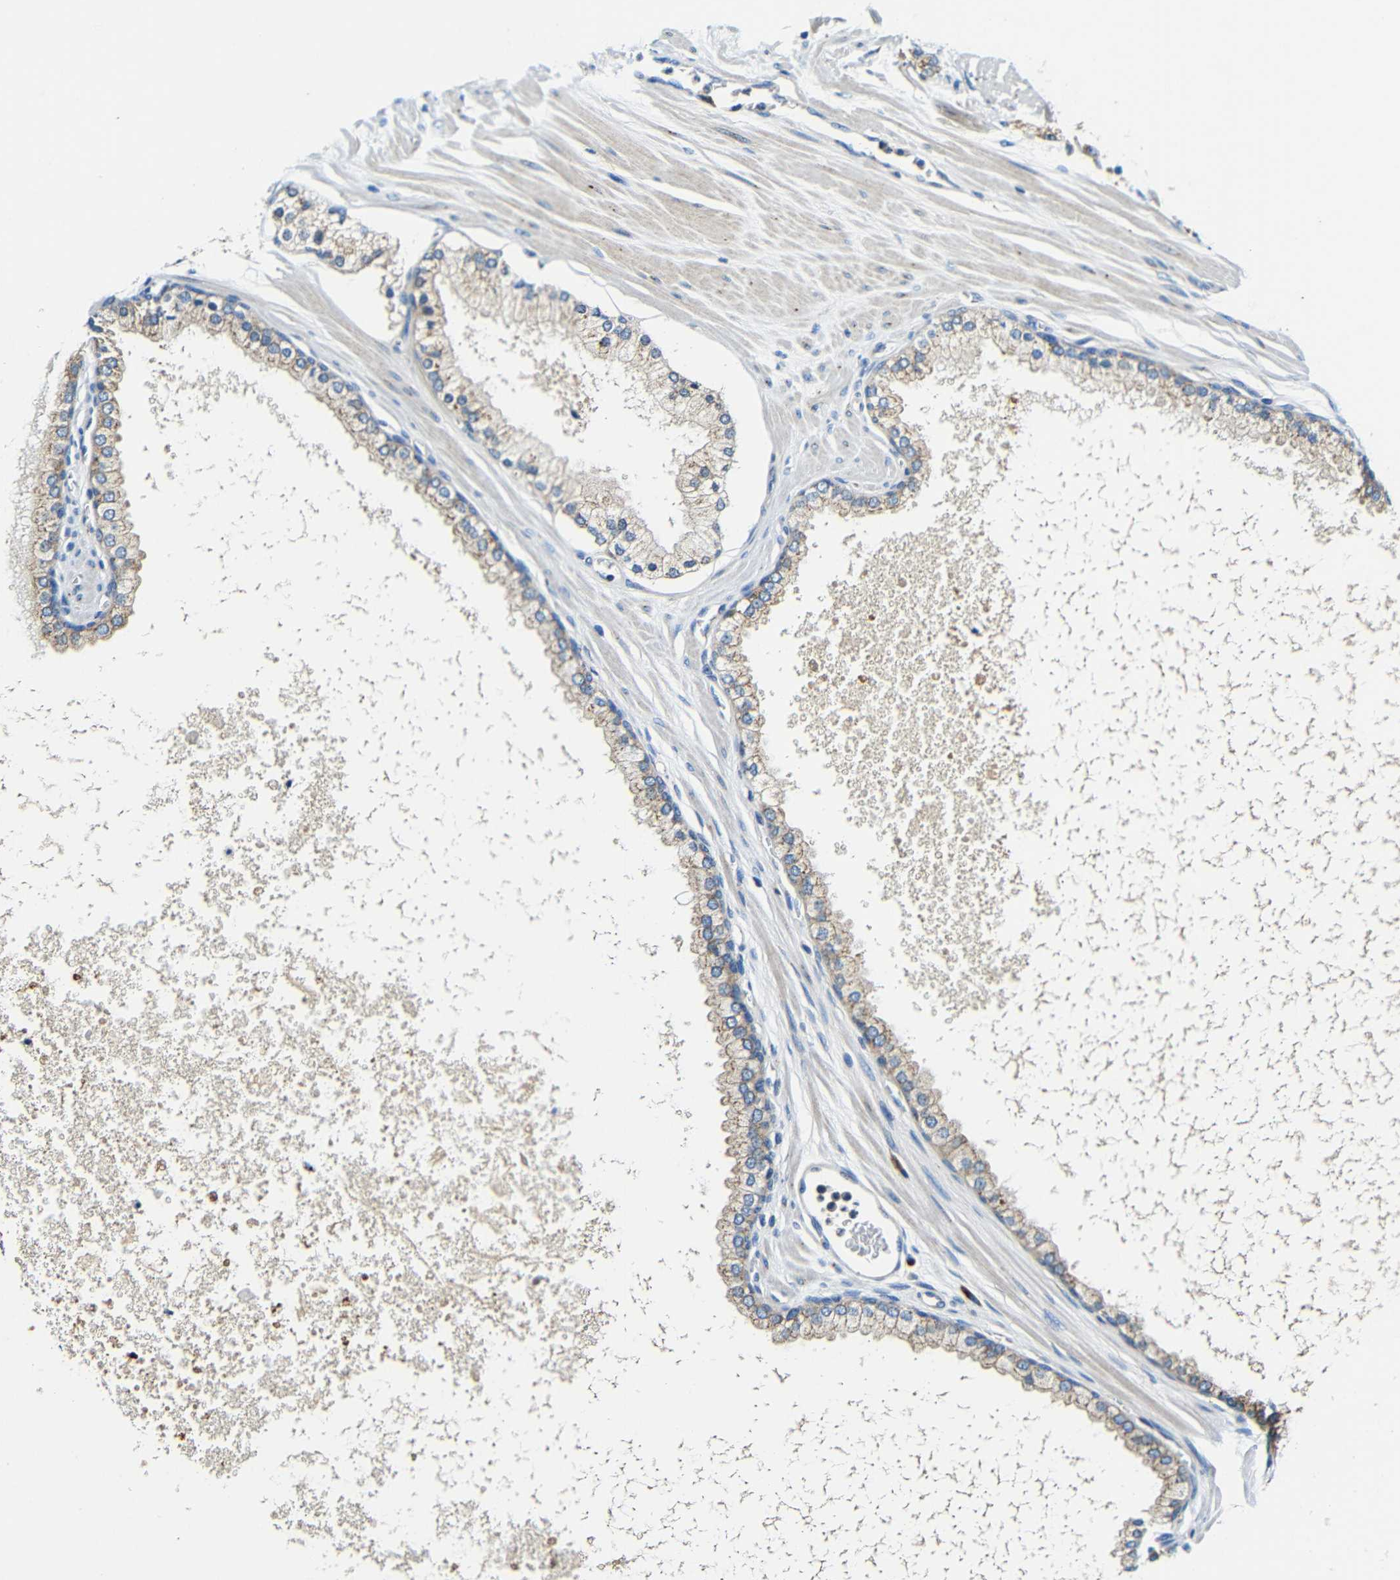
{"staining": {"intensity": "weak", "quantity": "25%-75%", "location": "cytoplasmic/membranous"}, "tissue": "prostate cancer", "cell_type": "Tumor cells", "image_type": "cancer", "snomed": [{"axis": "morphology", "description": "Adenocarcinoma, High grade"}, {"axis": "topography", "description": "Prostate"}], "caption": "Brown immunohistochemical staining in prostate cancer shows weak cytoplasmic/membranous positivity in about 25%-75% of tumor cells.", "gene": "USO1", "patient": {"sex": "male", "age": 65}}